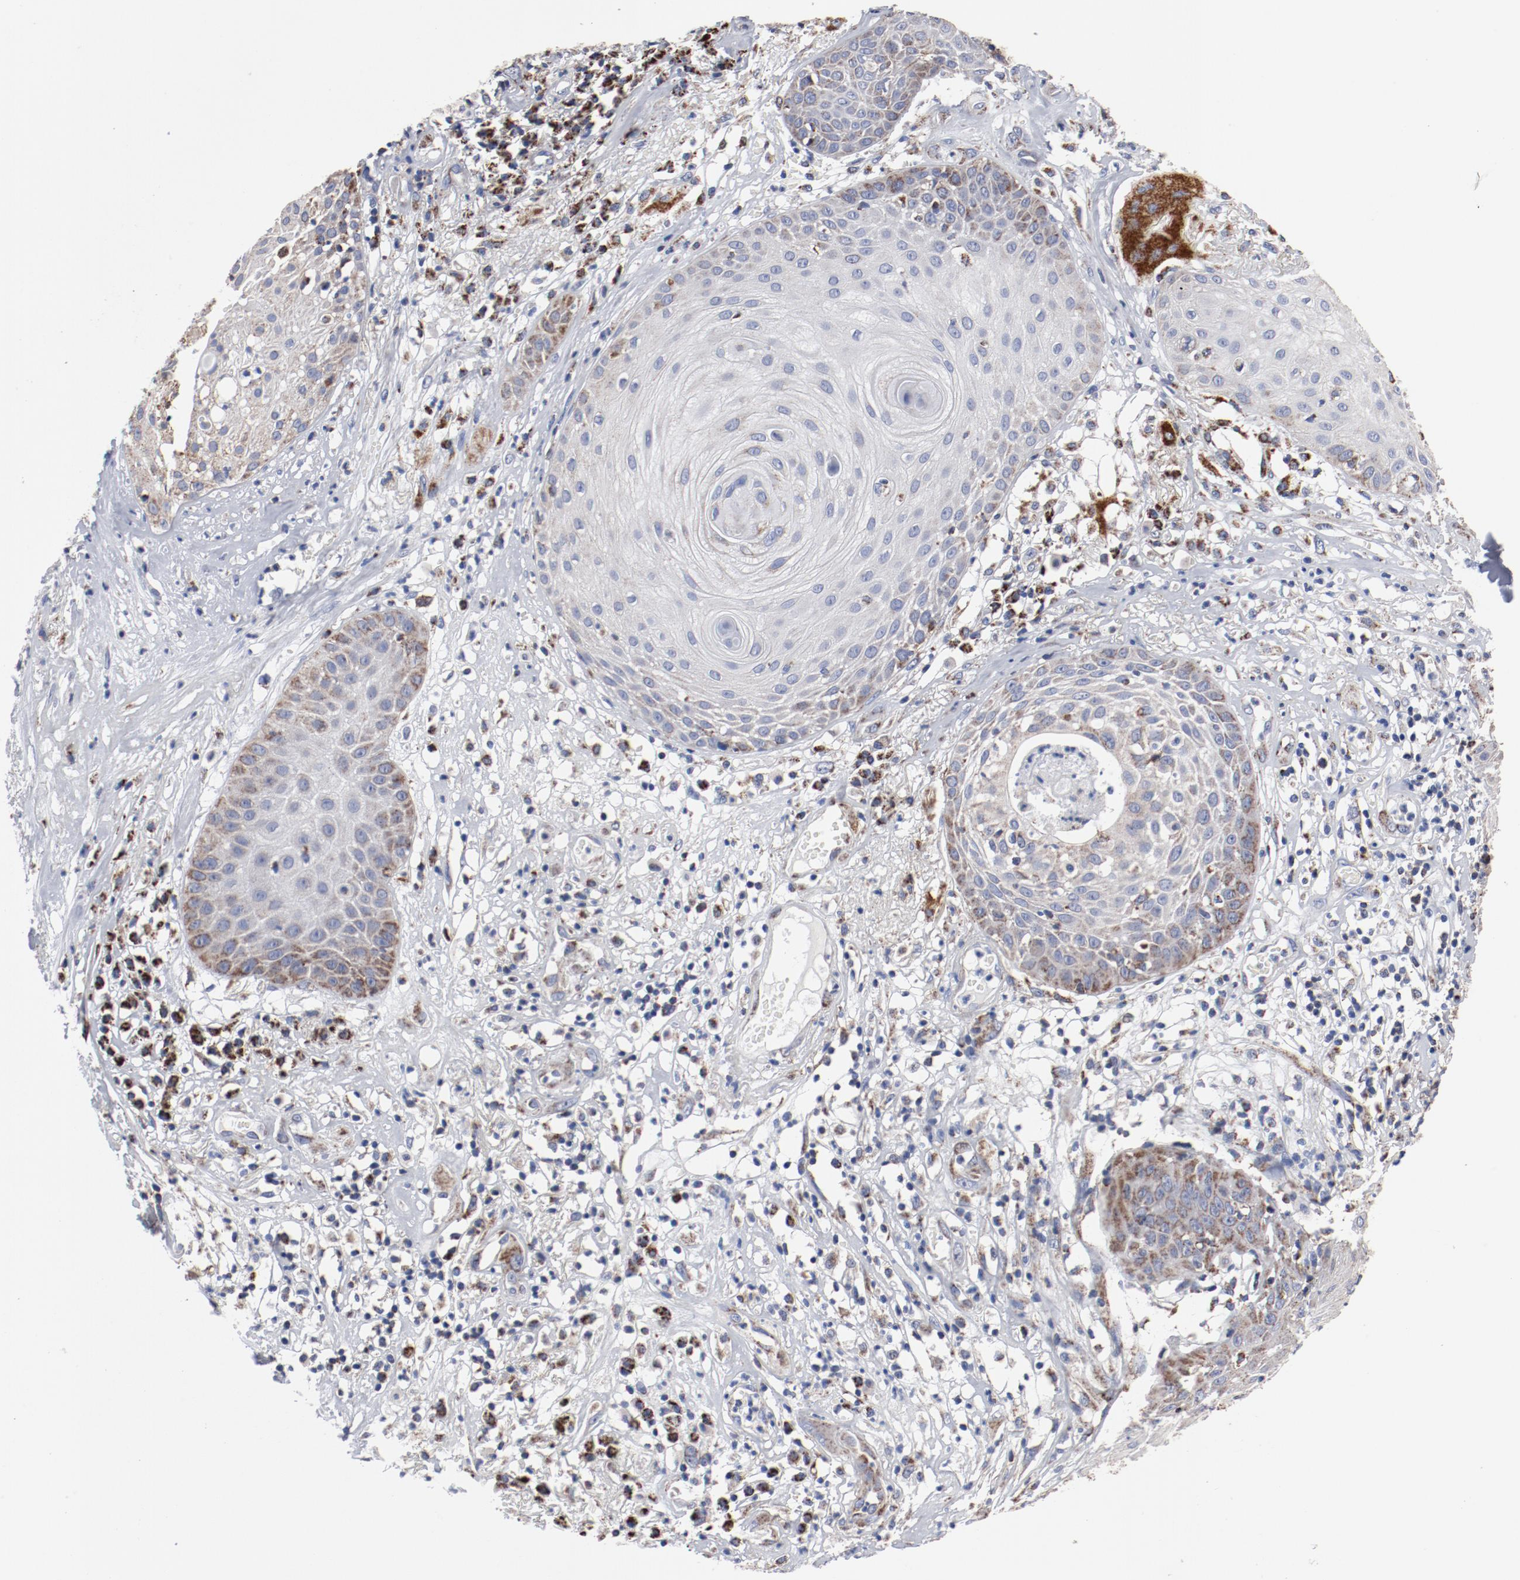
{"staining": {"intensity": "moderate", "quantity": "25%-75%", "location": "cytoplasmic/membranous"}, "tissue": "skin cancer", "cell_type": "Tumor cells", "image_type": "cancer", "snomed": [{"axis": "morphology", "description": "Squamous cell carcinoma, NOS"}, {"axis": "topography", "description": "Skin"}], "caption": "Skin squamous cell carcinoma stained with a brown dye reveals moderate cytoplasmic/membranous positive staining in approximately 25%-75% of tumor cells.", "gene": "NDUFV2", "patient": {"sex": "male", "age": 65}}